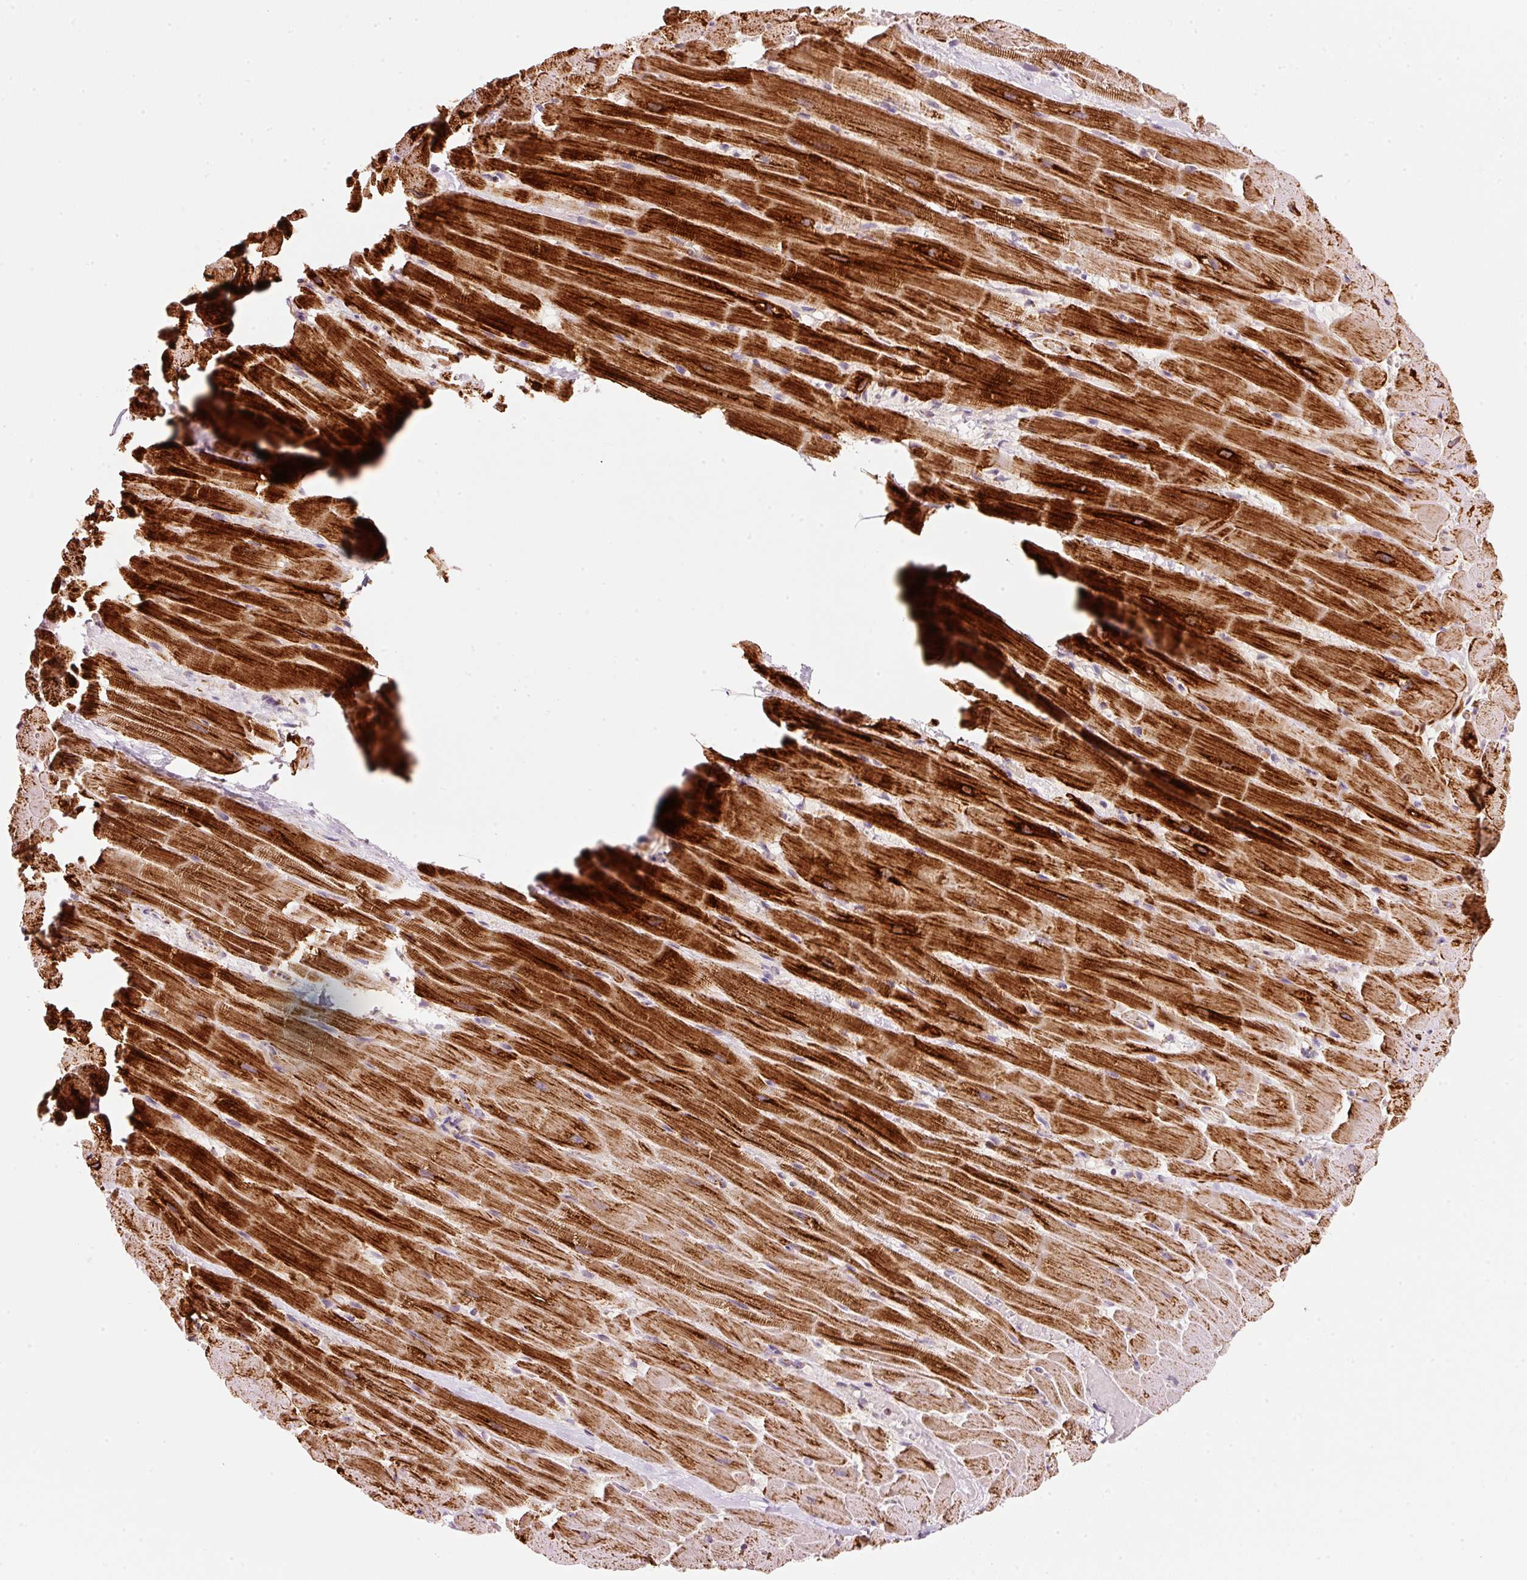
{"staining": {"intensity": "strong", "quantity": ">75%", "location": "cytoplasmic/membranous"}, "tissue": "heart muscle", "cell_type": "Cardiomyocytes", "image_type": "normal", "snomed": [{"axis": "morphology", "description": "Normal tissue, NOS"}, {"axis": "topography", "description": "Heart"}], "caption": "The immunohistochemical stain shows strong cytoplasmic/membranous expression in cardiomyocytes of normal heart muscle.", "gene": "FAM78B", "patient": {"sex": "male", "age": 37}}